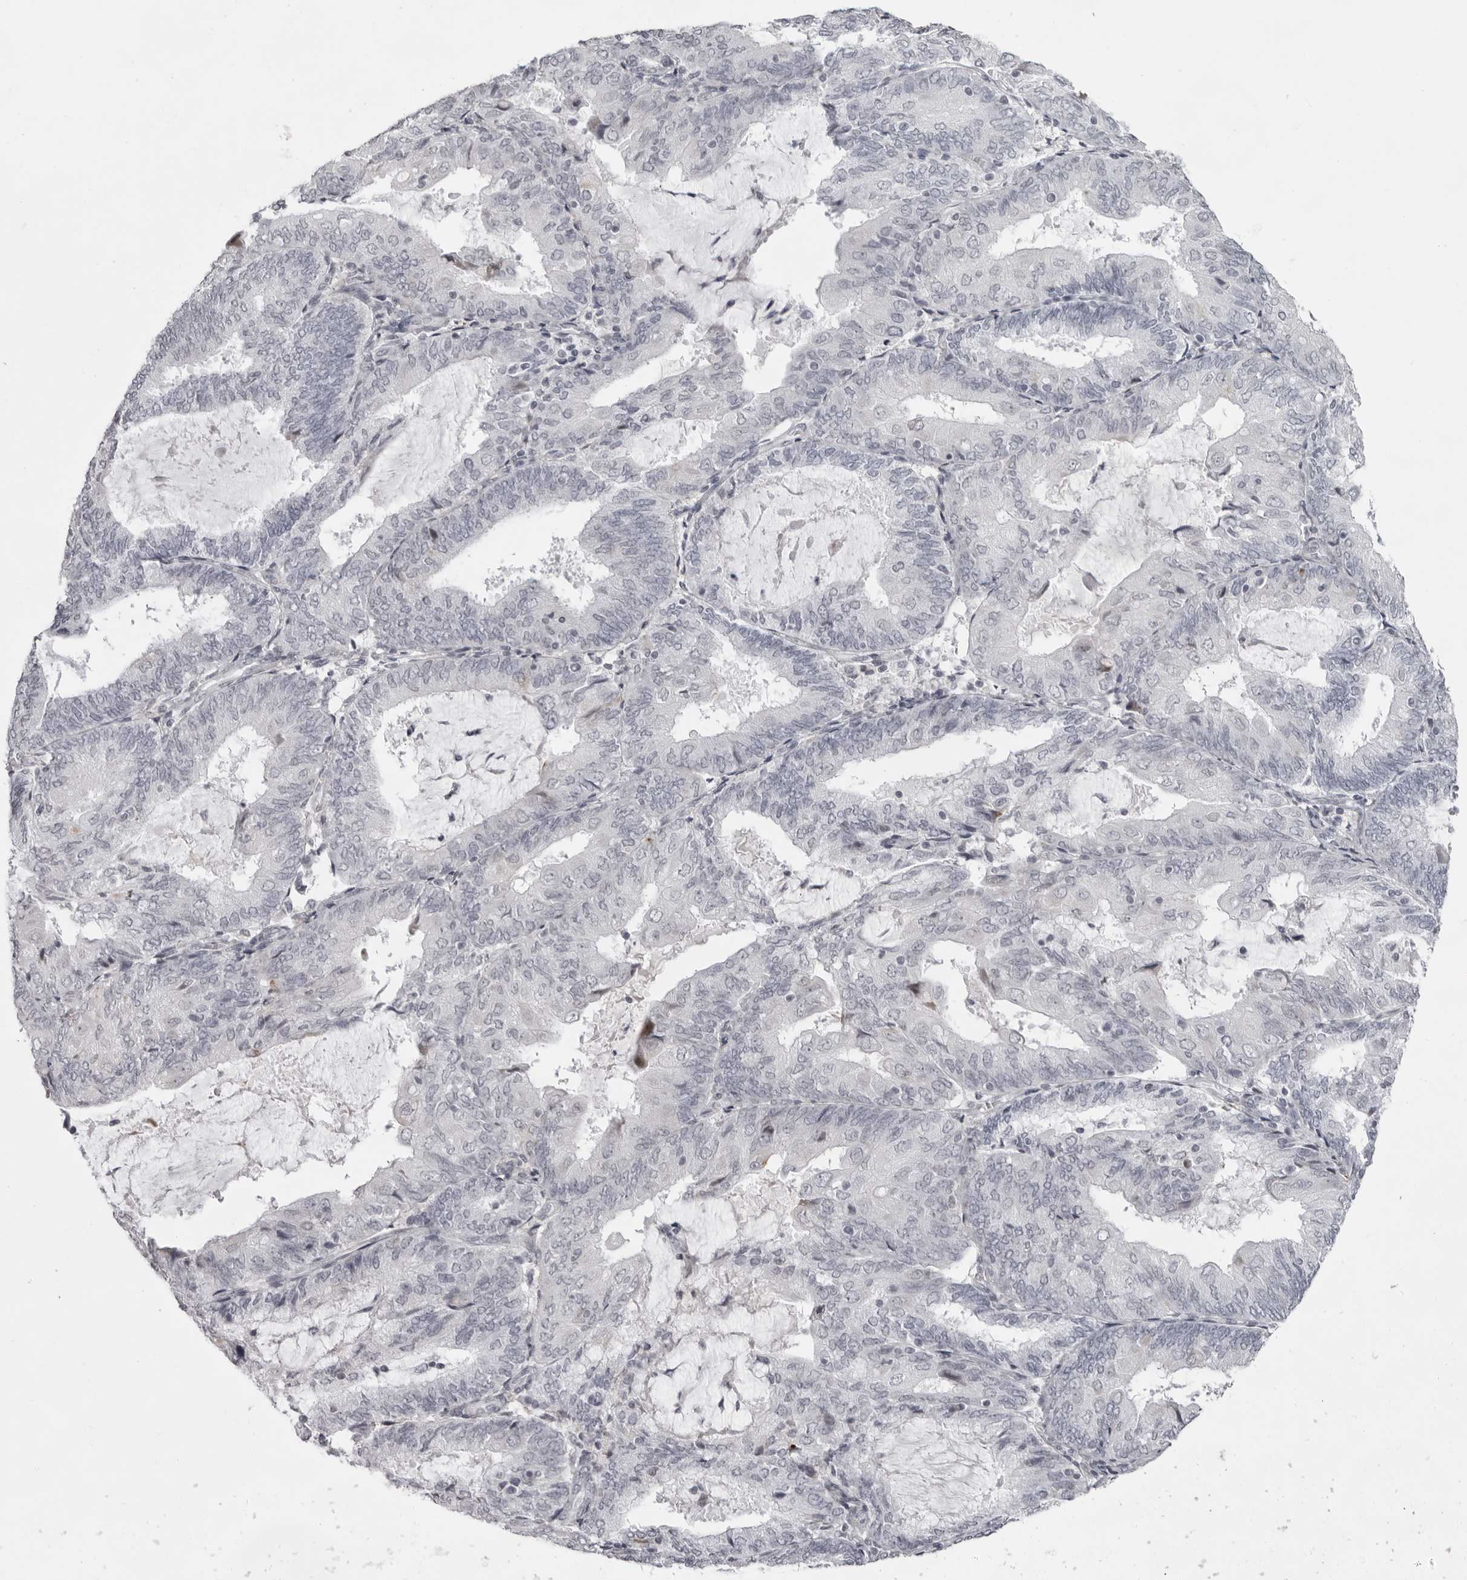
{"staining": {"intensity": "negative", "quantity": "none", "location": "none"}, "tissue": "endometrial cancer", "cell_type": "Tumor cells", "image_type": "cancer", "snomed": [{"axis": "morphology", "description": "Adenocarcinoma, NOS"}, {"axis": "topography", "description": "Endometrium"}], "caption": "Photomicrograph shows no protein positivity in tumor cells of endometrial cancer tissue.", "gene": "NUDT18", "patient": {"sex": "female", "age": 81}}